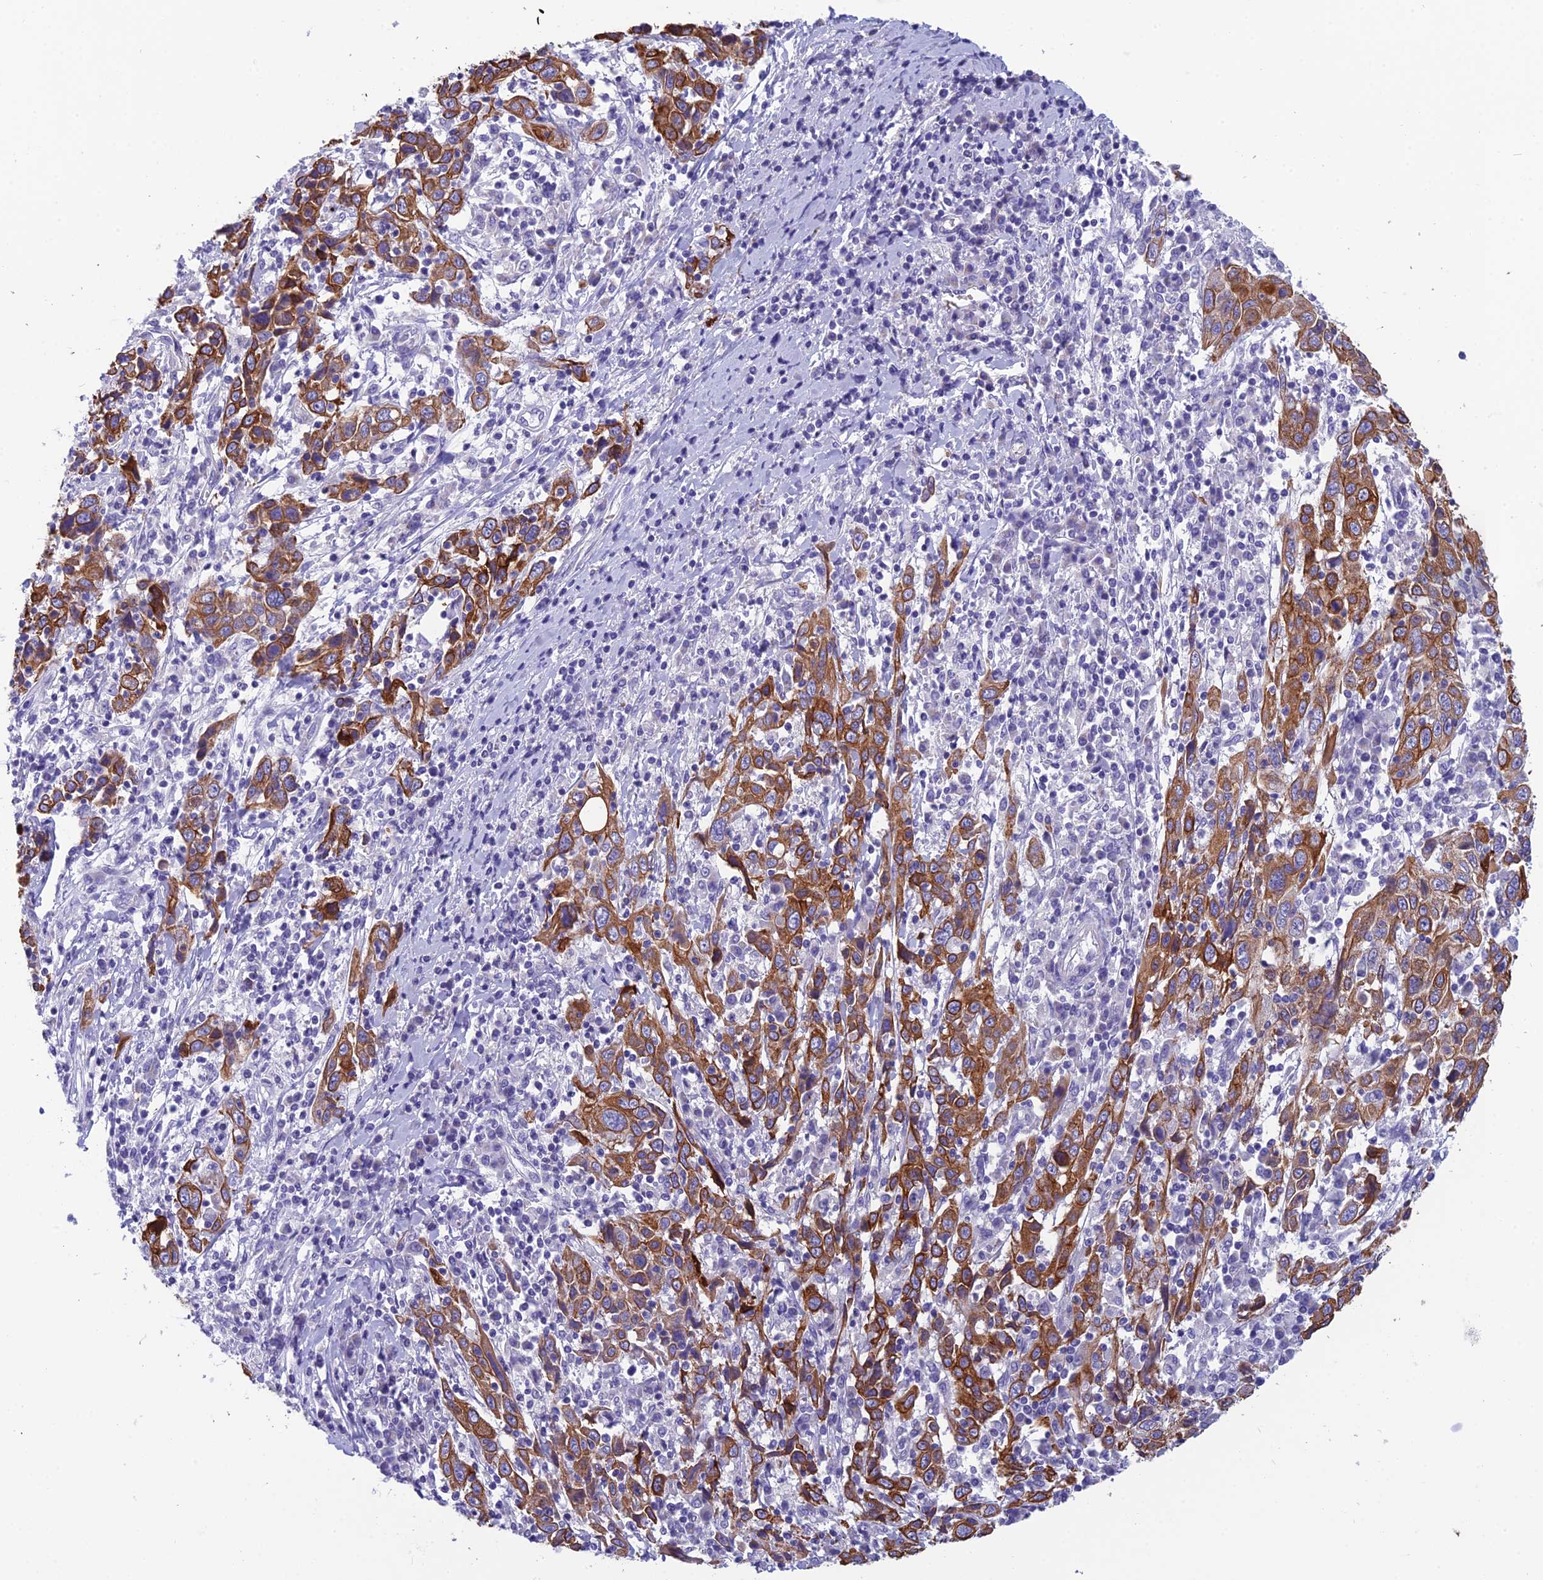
{"staining": {"intensity": "strong", "quantity": ">75%", "location": "cytoplasmic/membranous"}, "tissue": "cervical cancer", "cell_type": "Tumor cells", "image_type": "cancer", "snomed": [{"axis": "morphology", "description": "Squamous cell carcinoma, NOS"}, {"axis": "topography", "description": "Cervix"}], "caption": "Brown immunohistochemical staining in cervical cancer demonstrates strong cytoplasmic/membranous expression in approximately >75% of tumor cells.", "gene": "RBM41", "patient": {"sex": "female", "age": 46}}